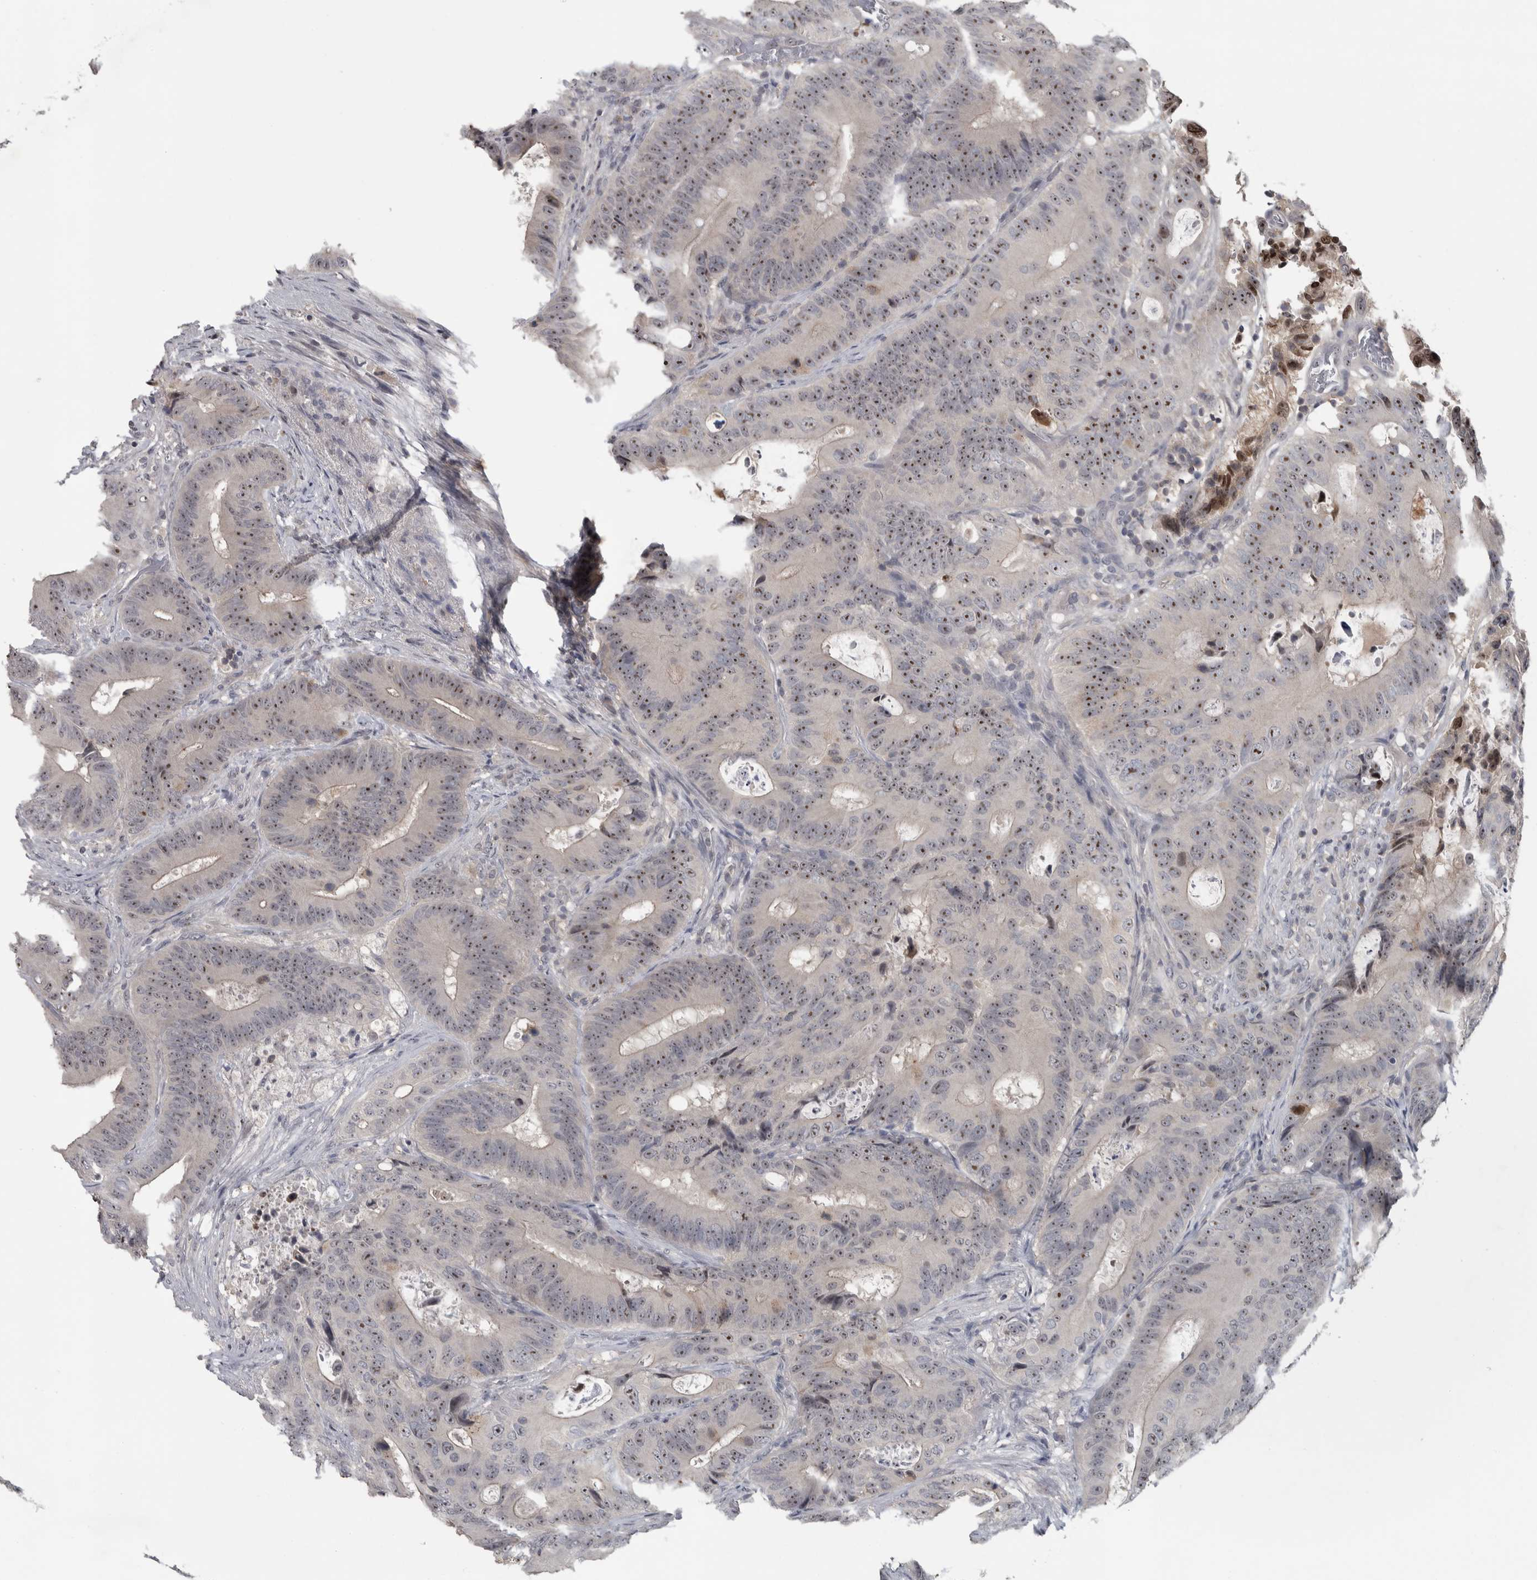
{"staining": {"intensity": "moderate", "quantity": ">75%", "location": "nuclear"}, "tissue": "colorectal cancer", "cell_type": "Tumor cells", "image_type": "cancer", "snomed": [{"axis": "morphology", "description": "Adenocarcinoma, NOS"}, {"axis": "topography", "description": "Colon"}], "caption": "Protein analysis of colorectal adenocarcinoma tissue displays moderate nuclear expression in approximately >75% of tumor cells.", "gene": "RBM28", "patient": {"sex": "male", "age": 83}}